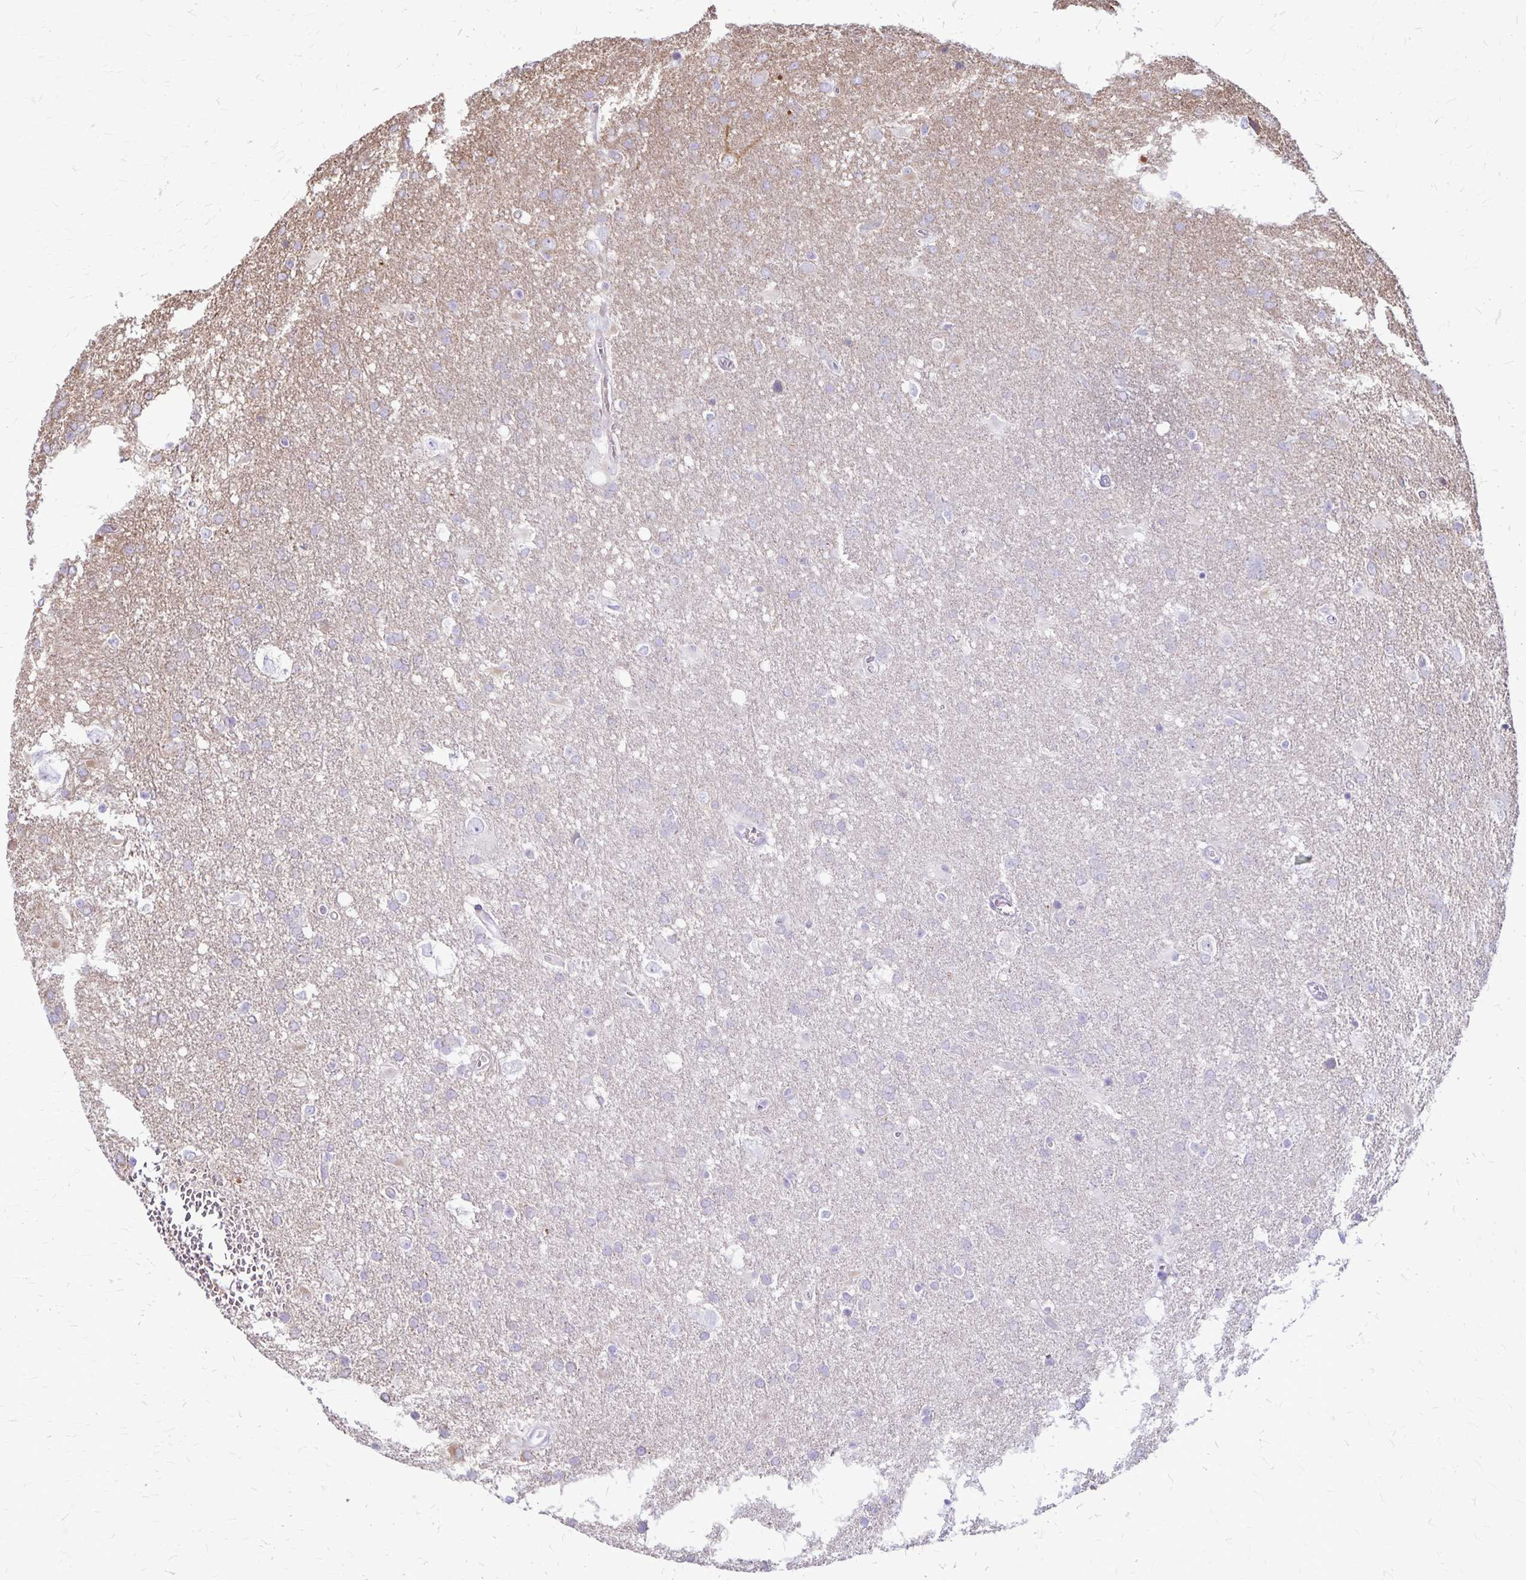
{"staining": {"intensity": "negative", "quantity": "none", "location": "none"}, "tissue": "glioma", "cell_type": "Tumor cells", "image_type": "cancer", "snomed": [{"axis": "morphology", "description": "Glioma, malignant, Low grade"}, {"axis": "topography", "description": "Brain"}], "caption": "This image is of malignant glioma (low-grade) stained with immunohistochemistry (IHC) to label a protein in brown with the nuclei are counter-stained blue. There is no positivity in tumor cells.", "gene": "RTN1", "patient": {"sex": "male", "age": 66}}